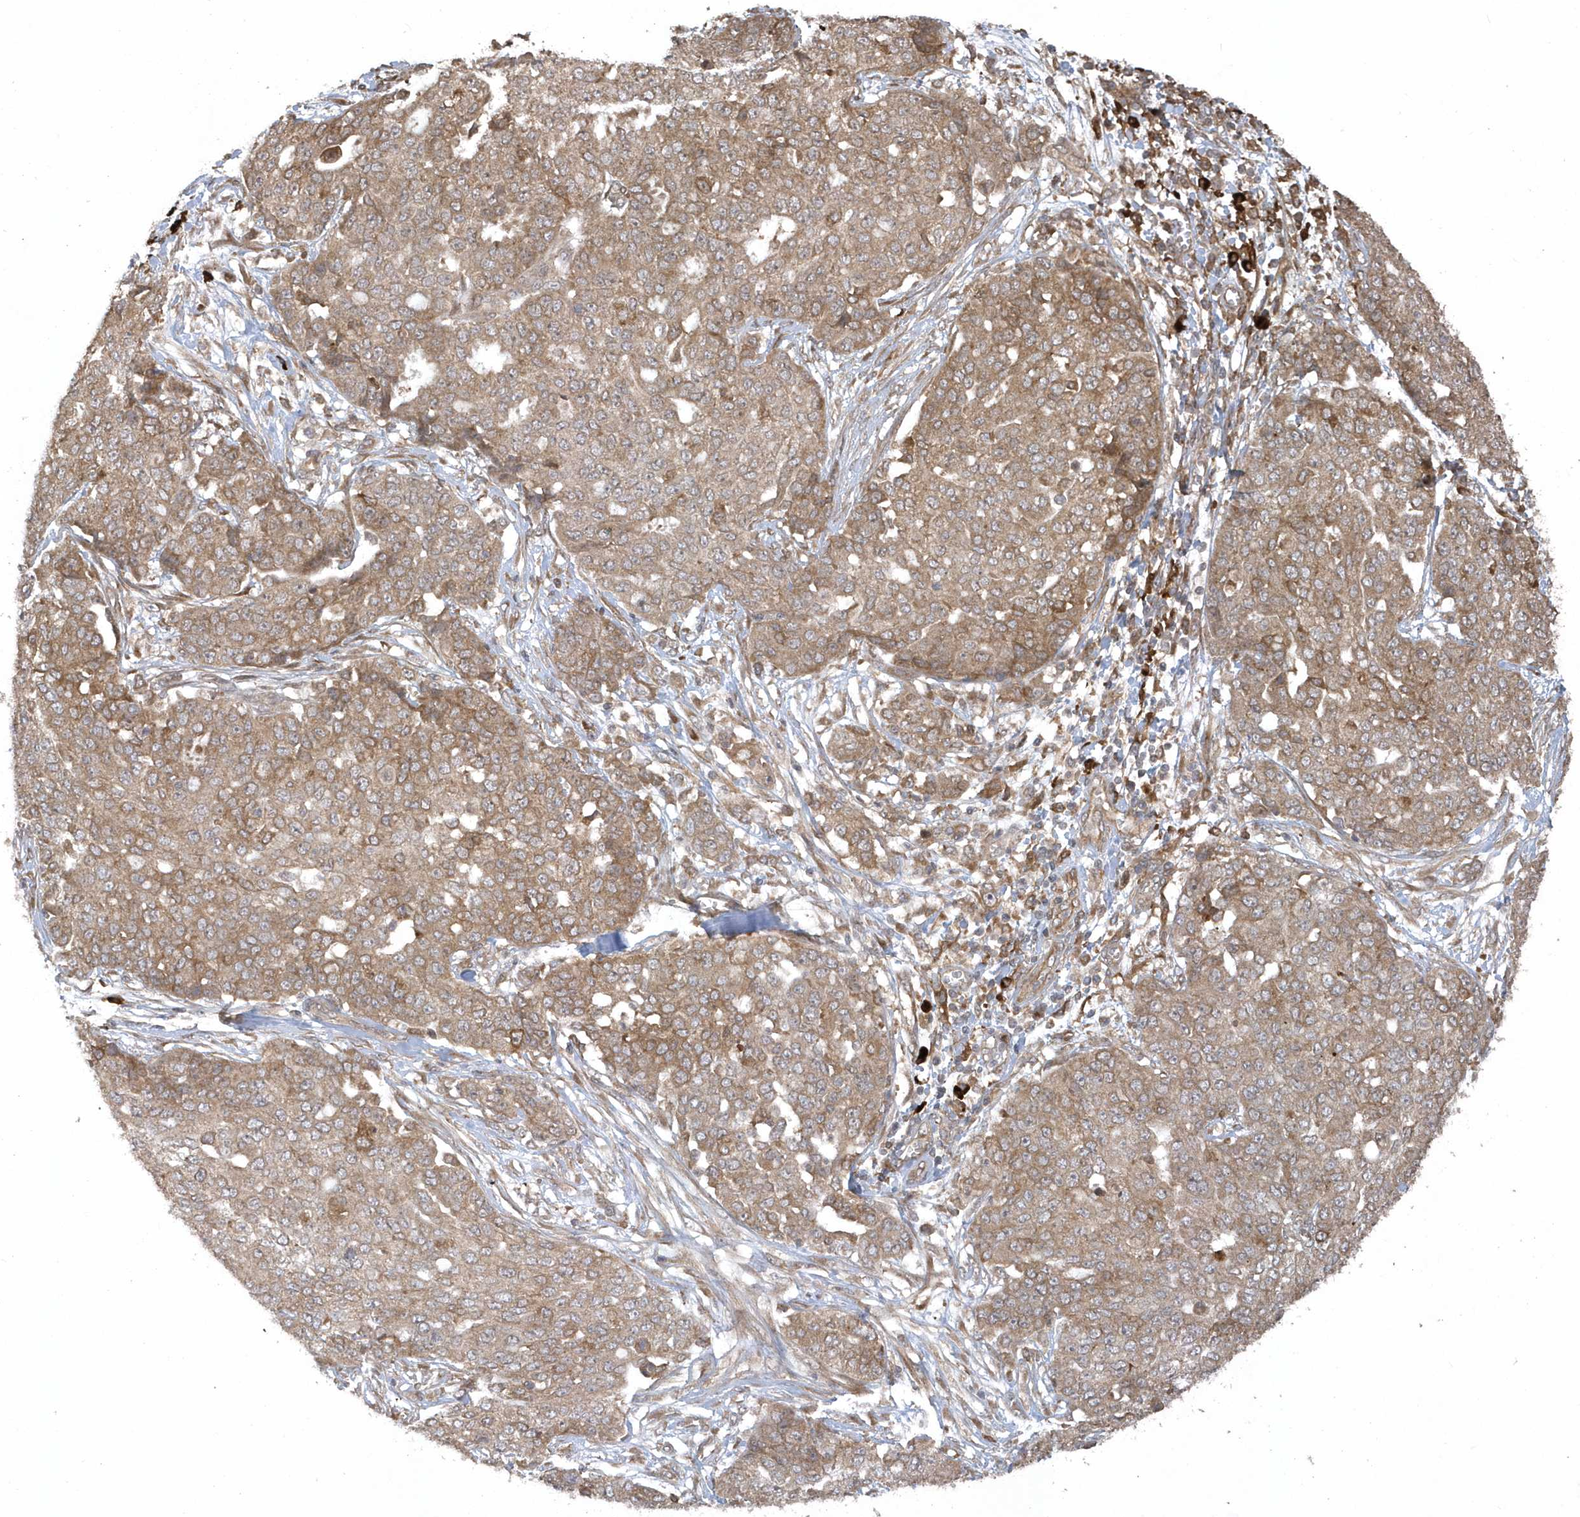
{"staining": {"intensity": "moderate", "quantity": ">75%", "location": "cytoplasmic/membranous"}, "tissue": "ovarian cancer", "cell_type": "Tumor cells", "image_type": "cancer", "snomed": [{"axis": "morphology", "description": "Cystadenocarcinoma, serous, NOS"}, {"axis": "topography", "description": "Soft tissue"}, {"axis": "topography", "description": "Ovary"}], "caption": "DAB immunohistochemical staining of human ovarian cancer exhibits moderate cytoplasmic/membranous protein expression in approximately >75% of tumor cells.", "gene": "HERPUD1", "patient": {"sex": "female", "age": 57}}